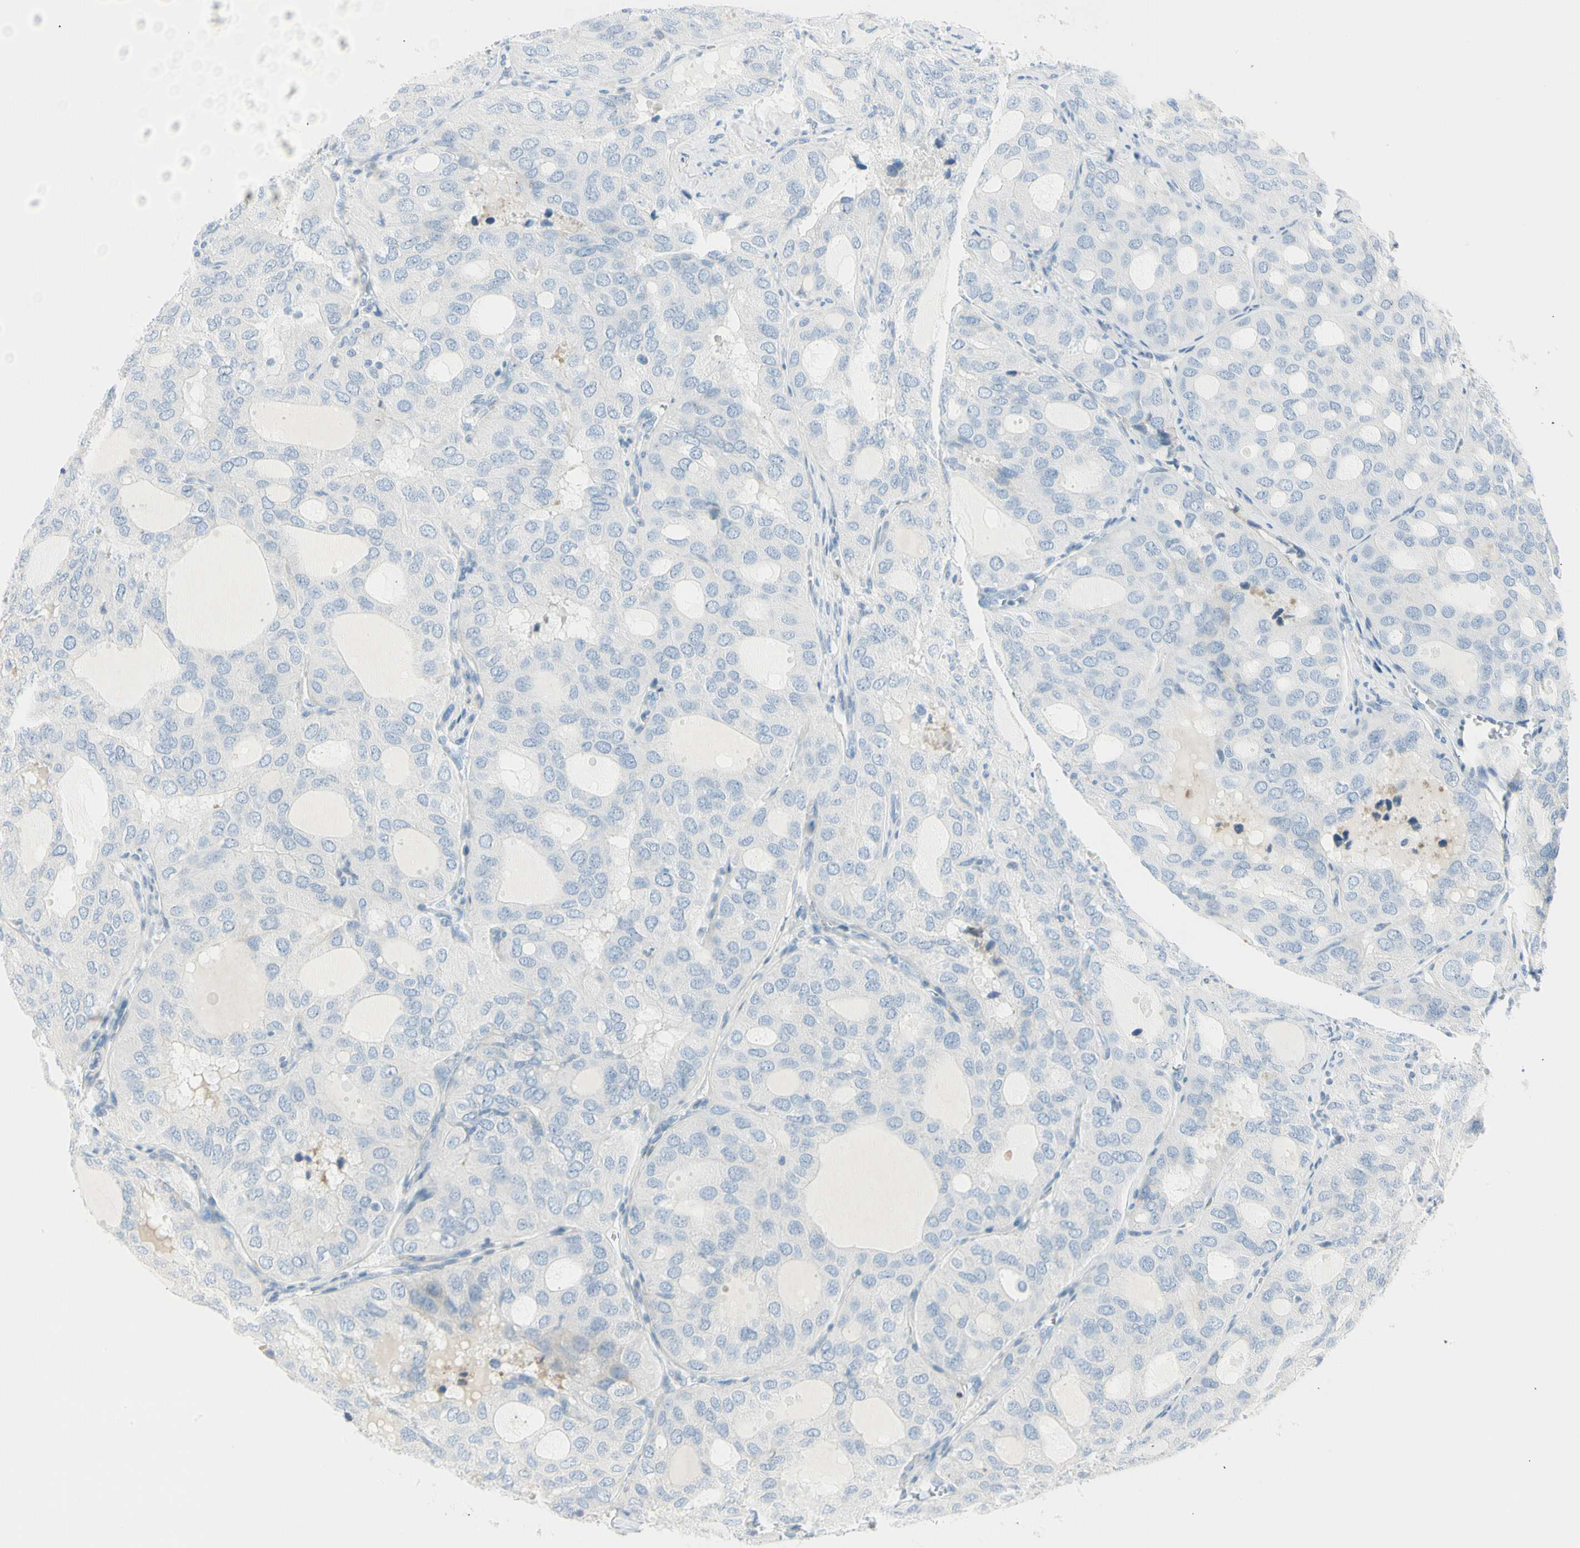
{"staining": {"intensity": "negative", "quantity": "none", "location": "none"}, "tissue": "thyroid cancer", "cell_type": "Tumor cells", "image_type": "cancer", "snomed": [{"axis": "morphology", "description": "Follicular adenoma carcinoma, NOS"}, {"axis": "topography", "description": "Thyroid gland"}], "caption": "An IHC histopathology image of follicular adenoma carcinoma (thyroid) is shown. There is no staining in tumor cells of follicular adenoma carcinoma (thyroid). (Brightfield microscopy of DAB immunohistochemistry at high magnification).", "gene": "TNFSF11", "patient": {"sex": "male", "age": 75}}